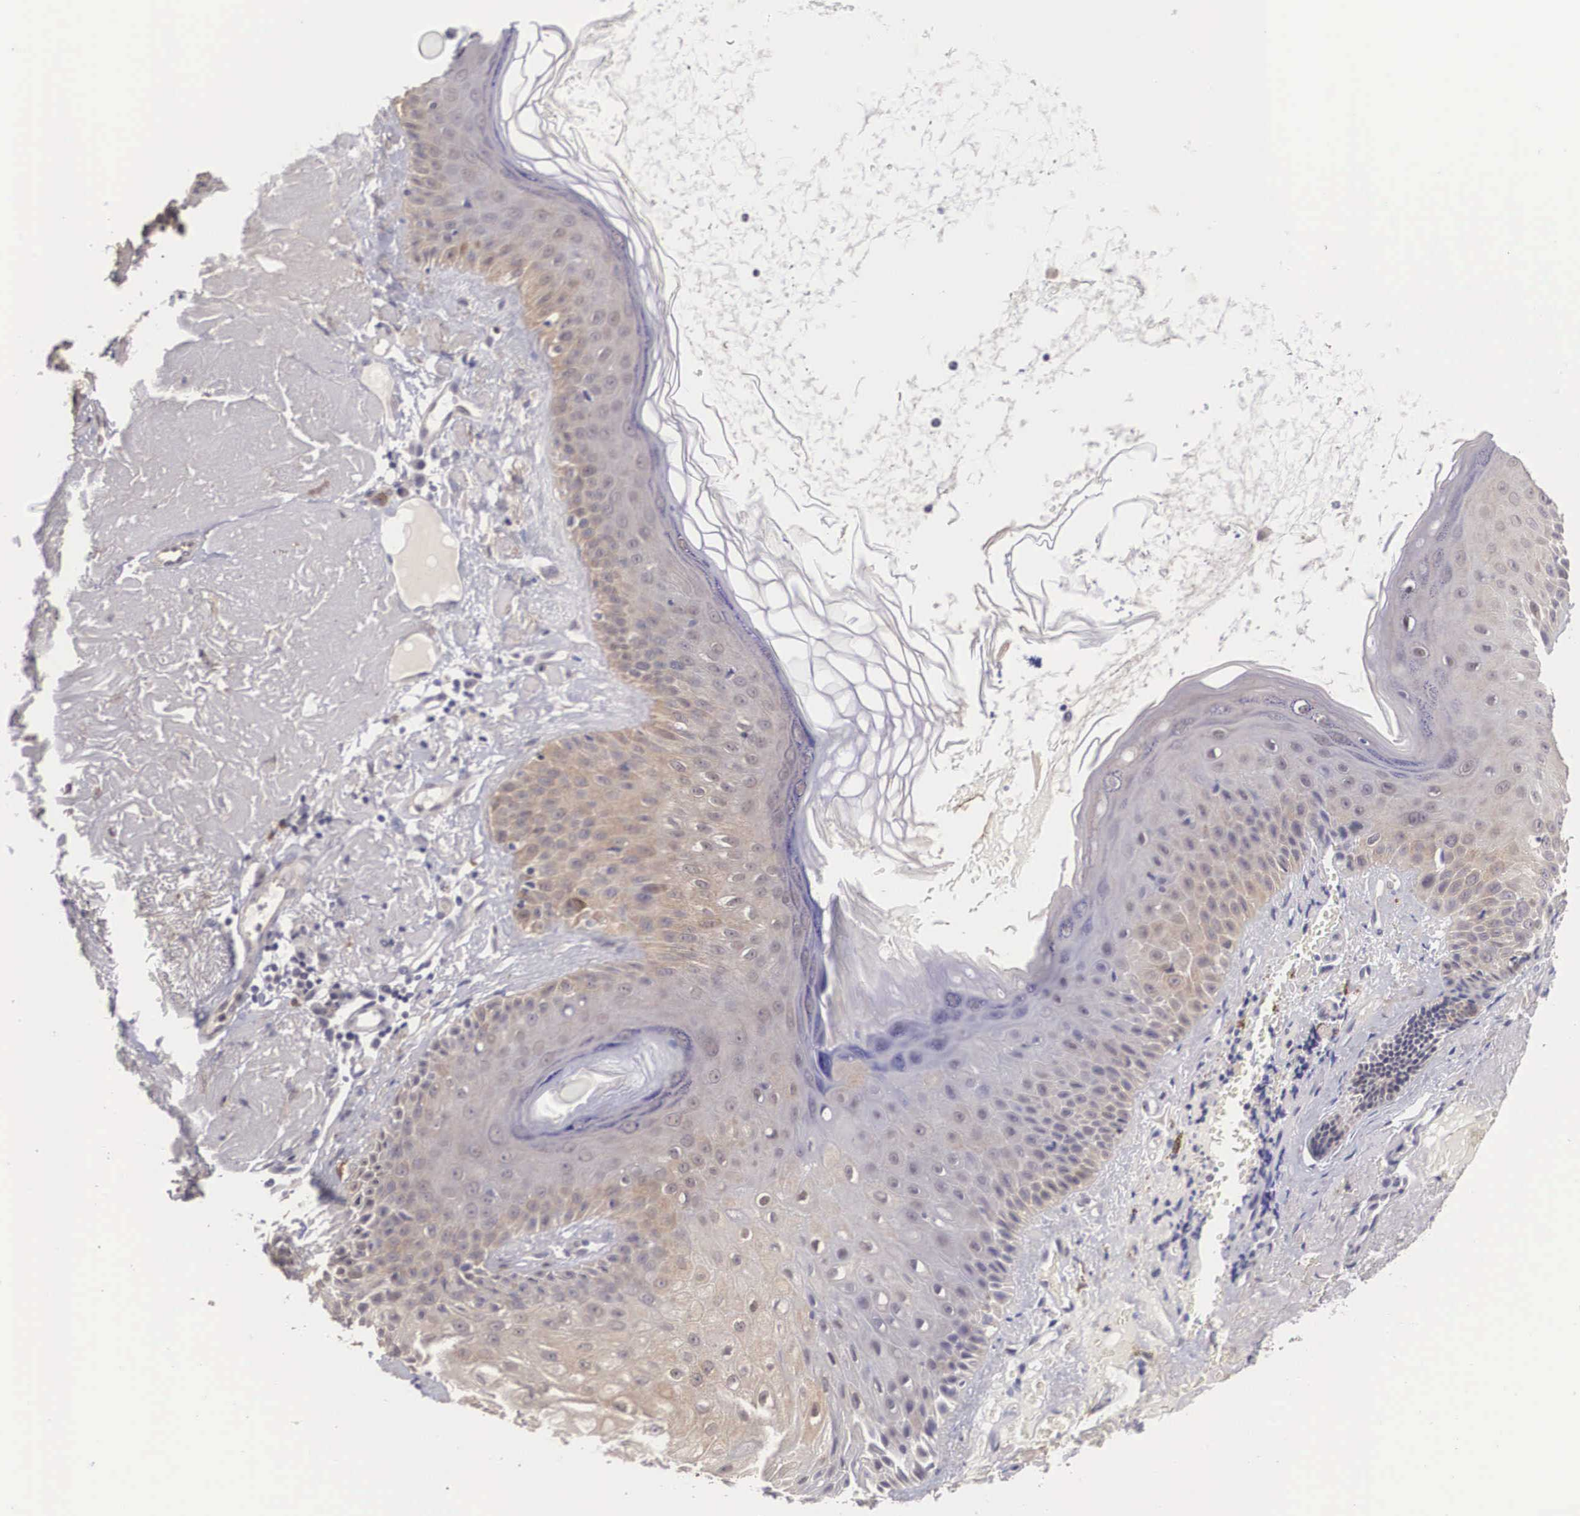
{"staining": {"intensity": "weak", "quantity": "25%-75%", "location": "cytoplasmic/membranous"}, "tissue": "skin cancer", "cell_type": "Tumor cells", "image_type": "cancer", "snomed": [{"axis": "morphology", "description": "Squamous cell carcinoma, NOS"}, {"axis": "topography", "description": "Skin"}], "caption": "Immunohistochemistry (IHC) (DAB (3,3'-diaminobenzidine)) staining of human skin cancer shows weak cytoplasmic/membranous protein positivity in approximately 25%-75% of tumor cells.", "gene": "NINL", "patient": {"sex": "female", "age": 89}}